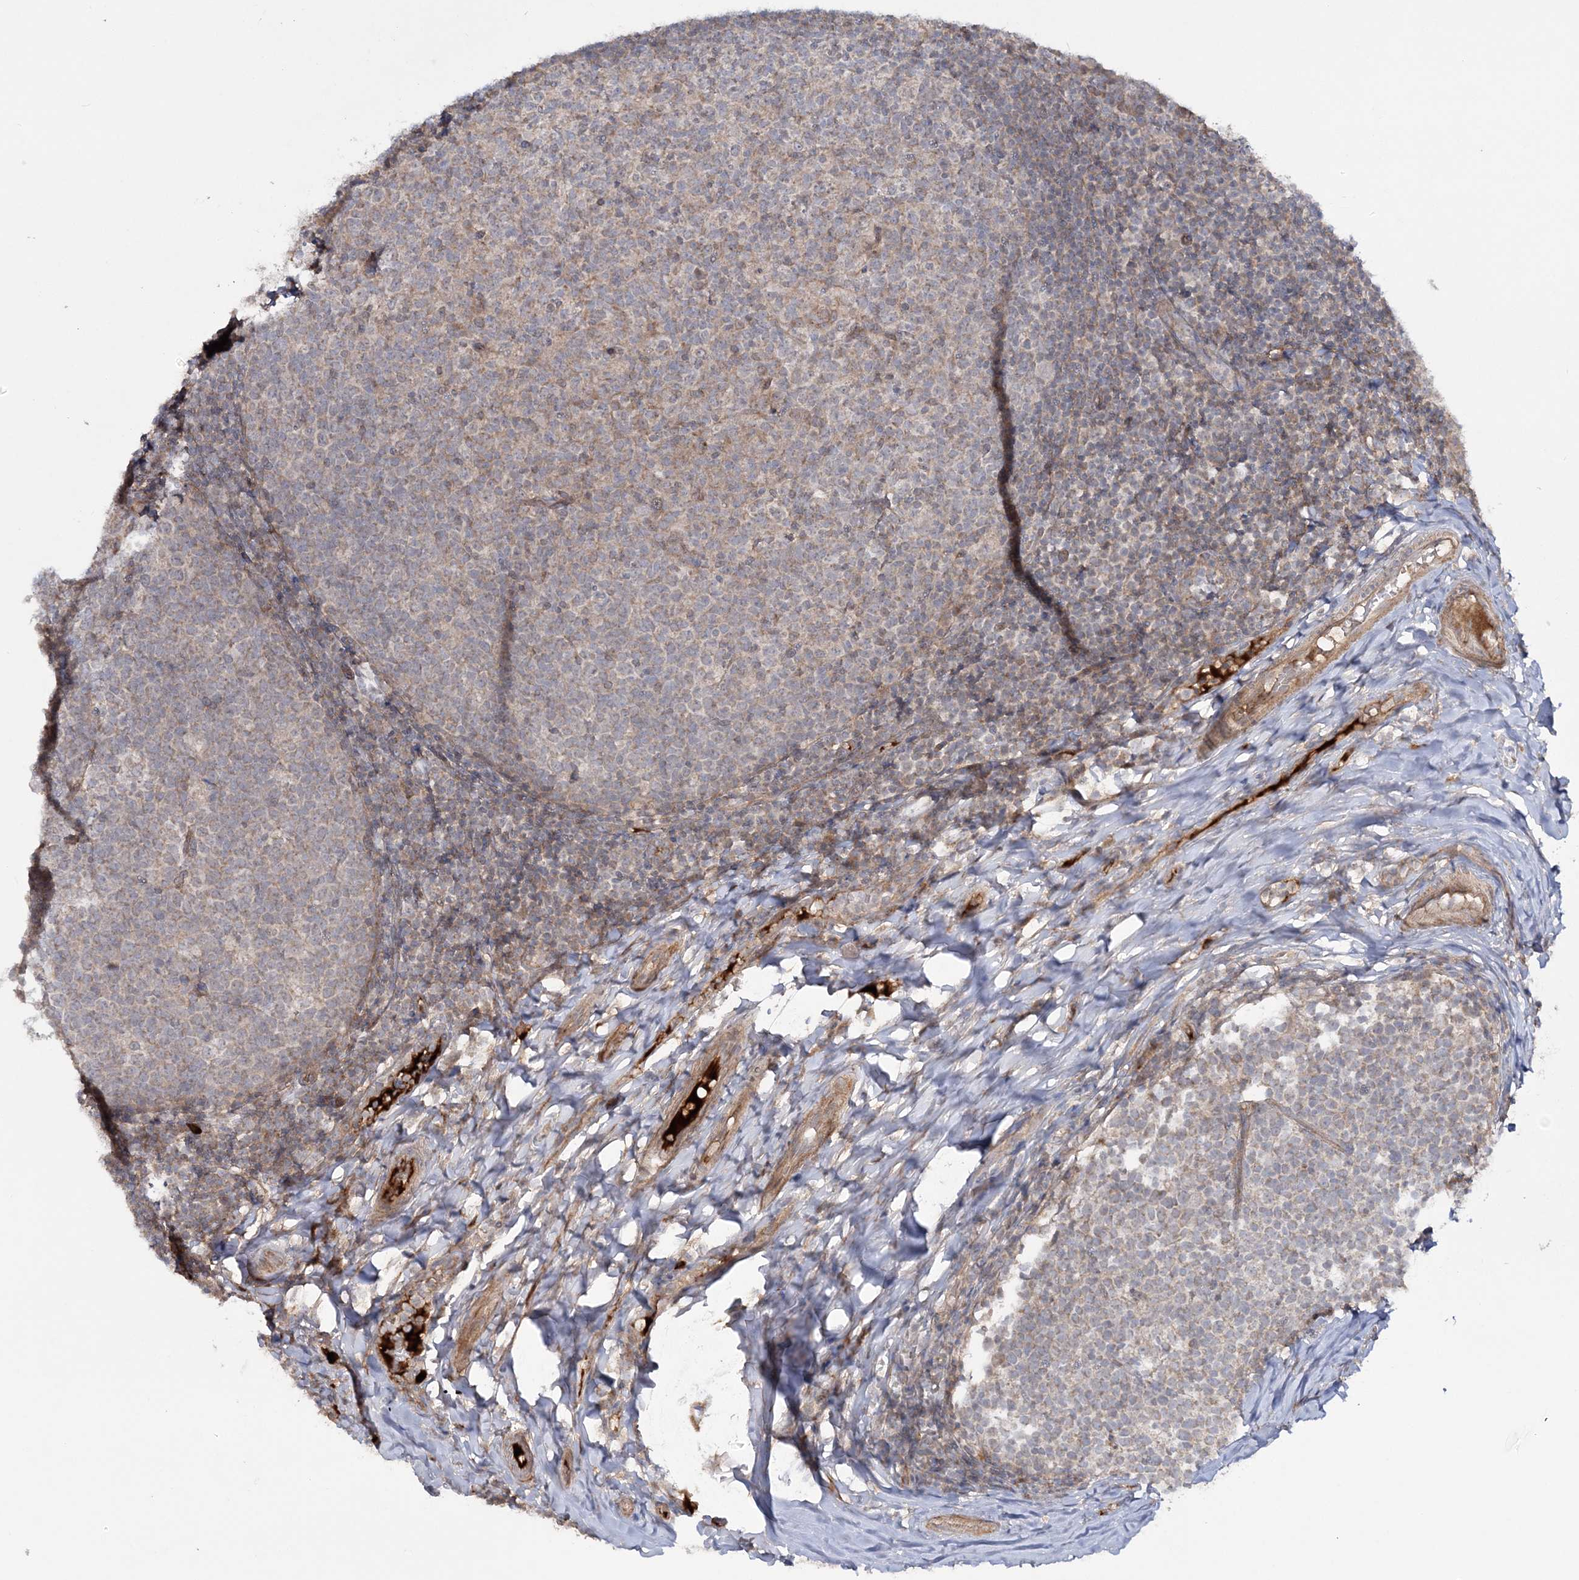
{"staining": {"intensity": "weak", "quantity": "25%-75%", "location": "cytoplasmic/membranous"}, "tissue": "tonsil", "cell_type": "Germinal center cells", "image_type": "normal", "snomed": [{"axis": "morphology", "description": "Normal tissue, NOS"}, {"axis": "topography", "description": "Tonsil"}], "caption": "Normal tonsil exhibits weak cytoplasmic/membranous staining in about 25%-75% of germinal center cells, visualized by immunohistochemistry.", "gene": "MOCS2", "patient": {"sex": "female", "age": 19}}